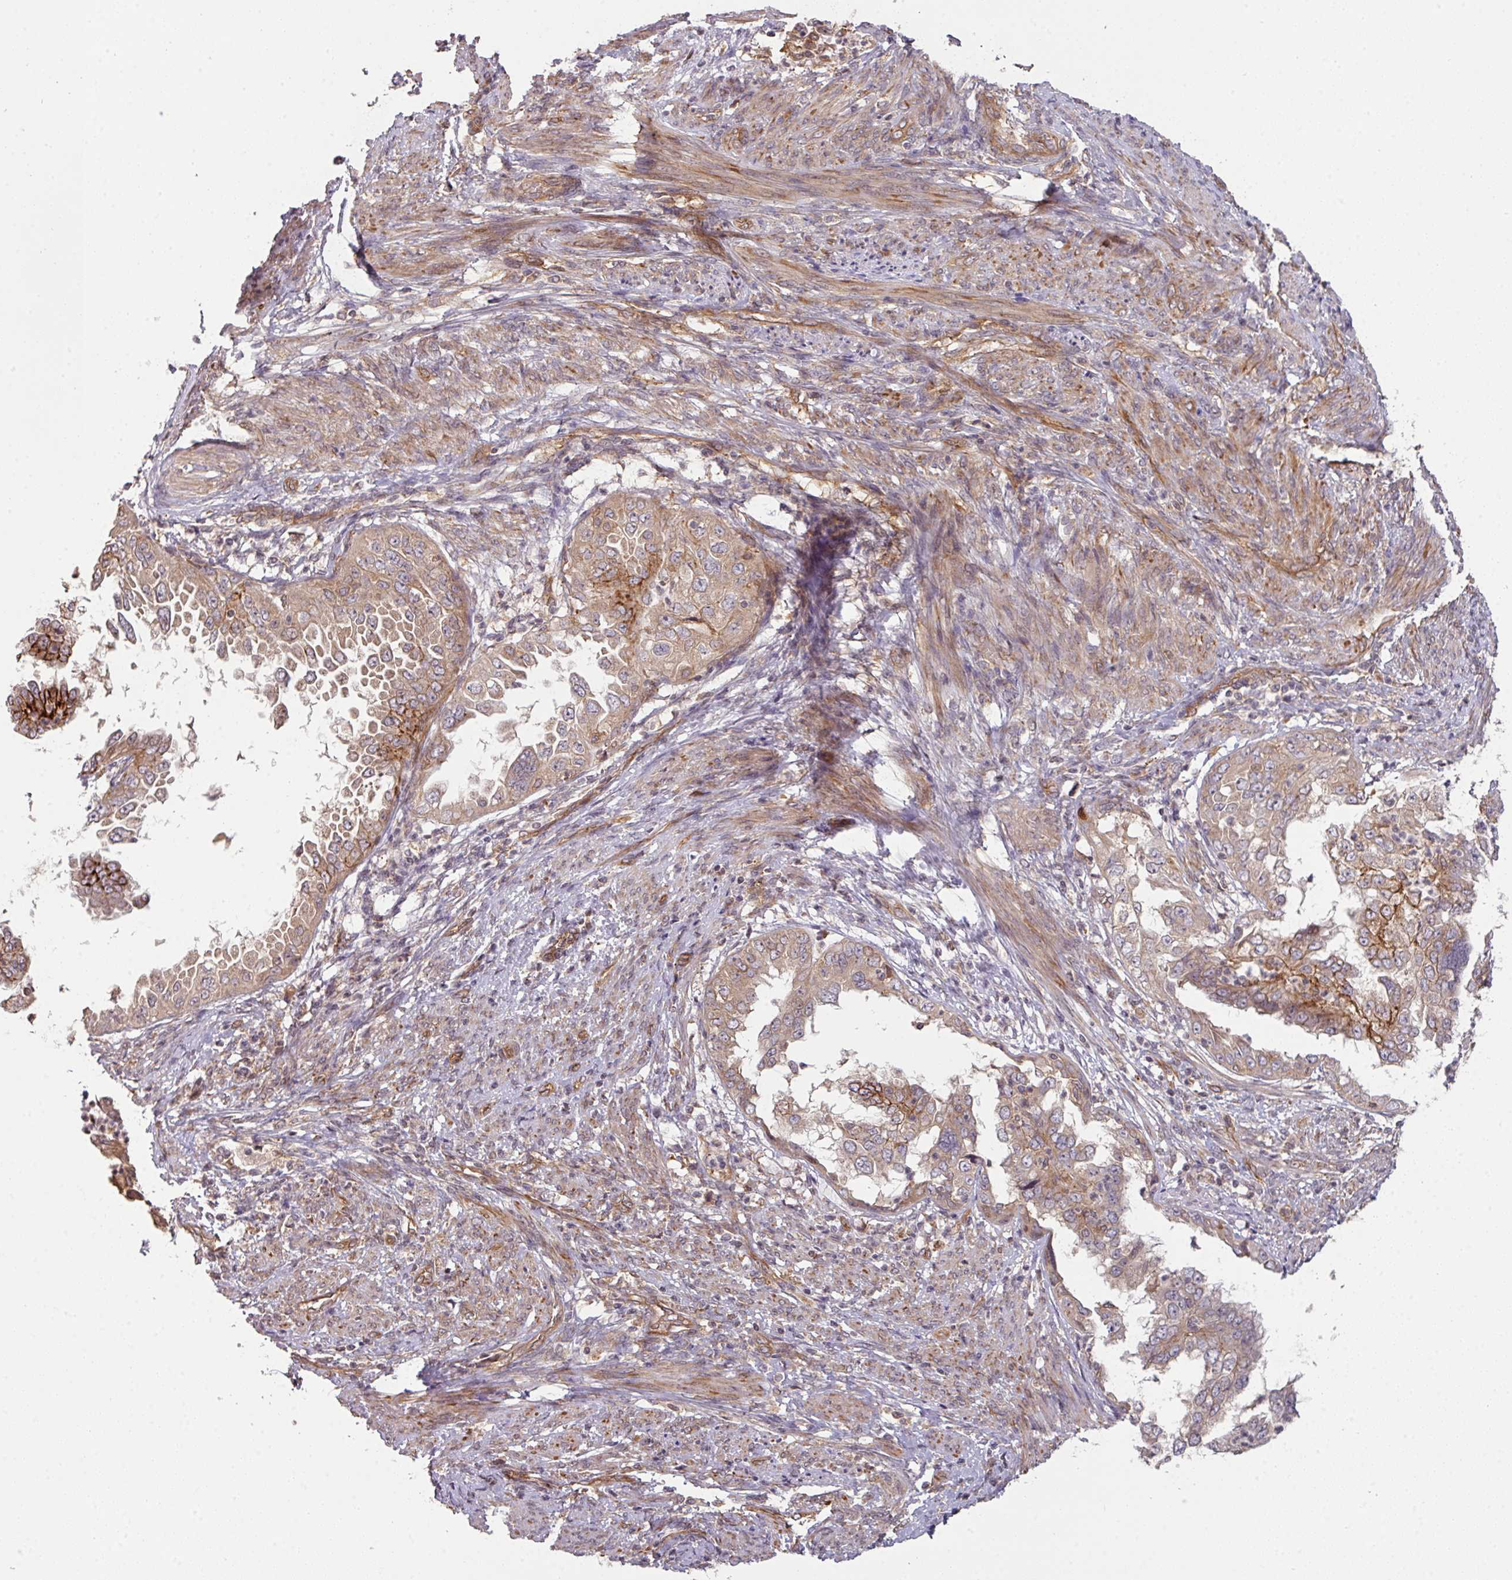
{"staining": {"intensity": "strong", "quantity": "25%-75%", "location": "cytoplasmic/membranous"}, "tissue": "endometrial cancer", "cell_type": "Tumor cells", "image_type": "cancer", "snomed": [{"axis": "morphology", "description": "Adenocarcinoma, NOS"}, {"axis": "topography", "description": "Endometrium"}], "caption": "Human endometrial adenocarcinoma stained with a brown dye shows strong cytoplasmic/membranous positive positivity in approximately 25%-75% of tumor cells.", "gene": "CYFIP2", "patient": {"sex": "female", "age": 85}}